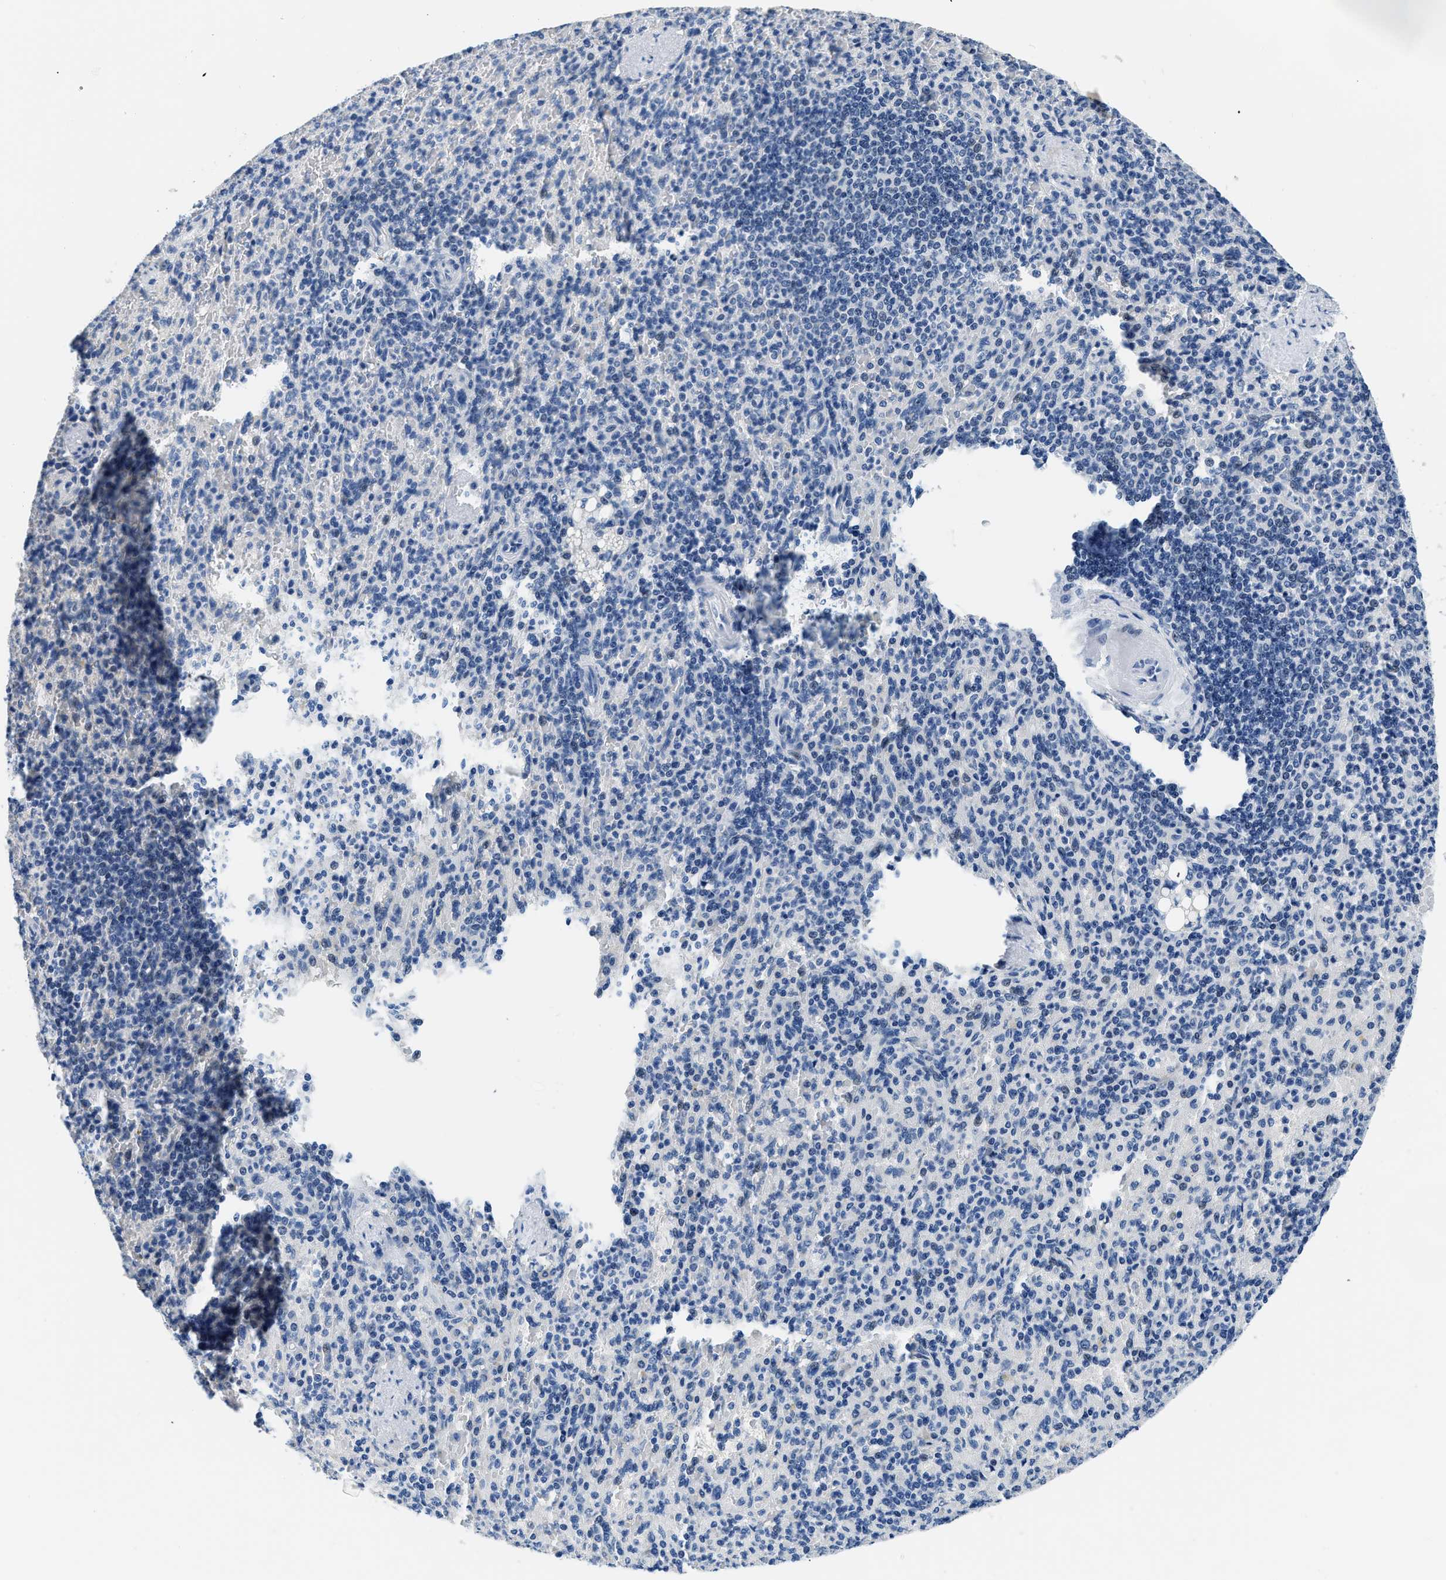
{"staining": {"intensity": "negative", "quantity": "none", "location": "none"}, "tissue": "spleen", "cell_type": "Cells in red pulp", "image_type": "normal", "snomed": [{"axis": "morphology", "description": "Normal tissue, NOS"}, {"axis": "topography", "description": "Spleen"}], "caption": "High power microscopy histopathology image of an immunohistochemistry micrograph of unremarkable spleen, revealing no significant staining in cells in red pulp. (DAB immunohistochemistry (IHC) visualized using brightfield microscopy, high magnification).", "gene": "PCK2", "patient": {"sex": "female", "age": 74}}